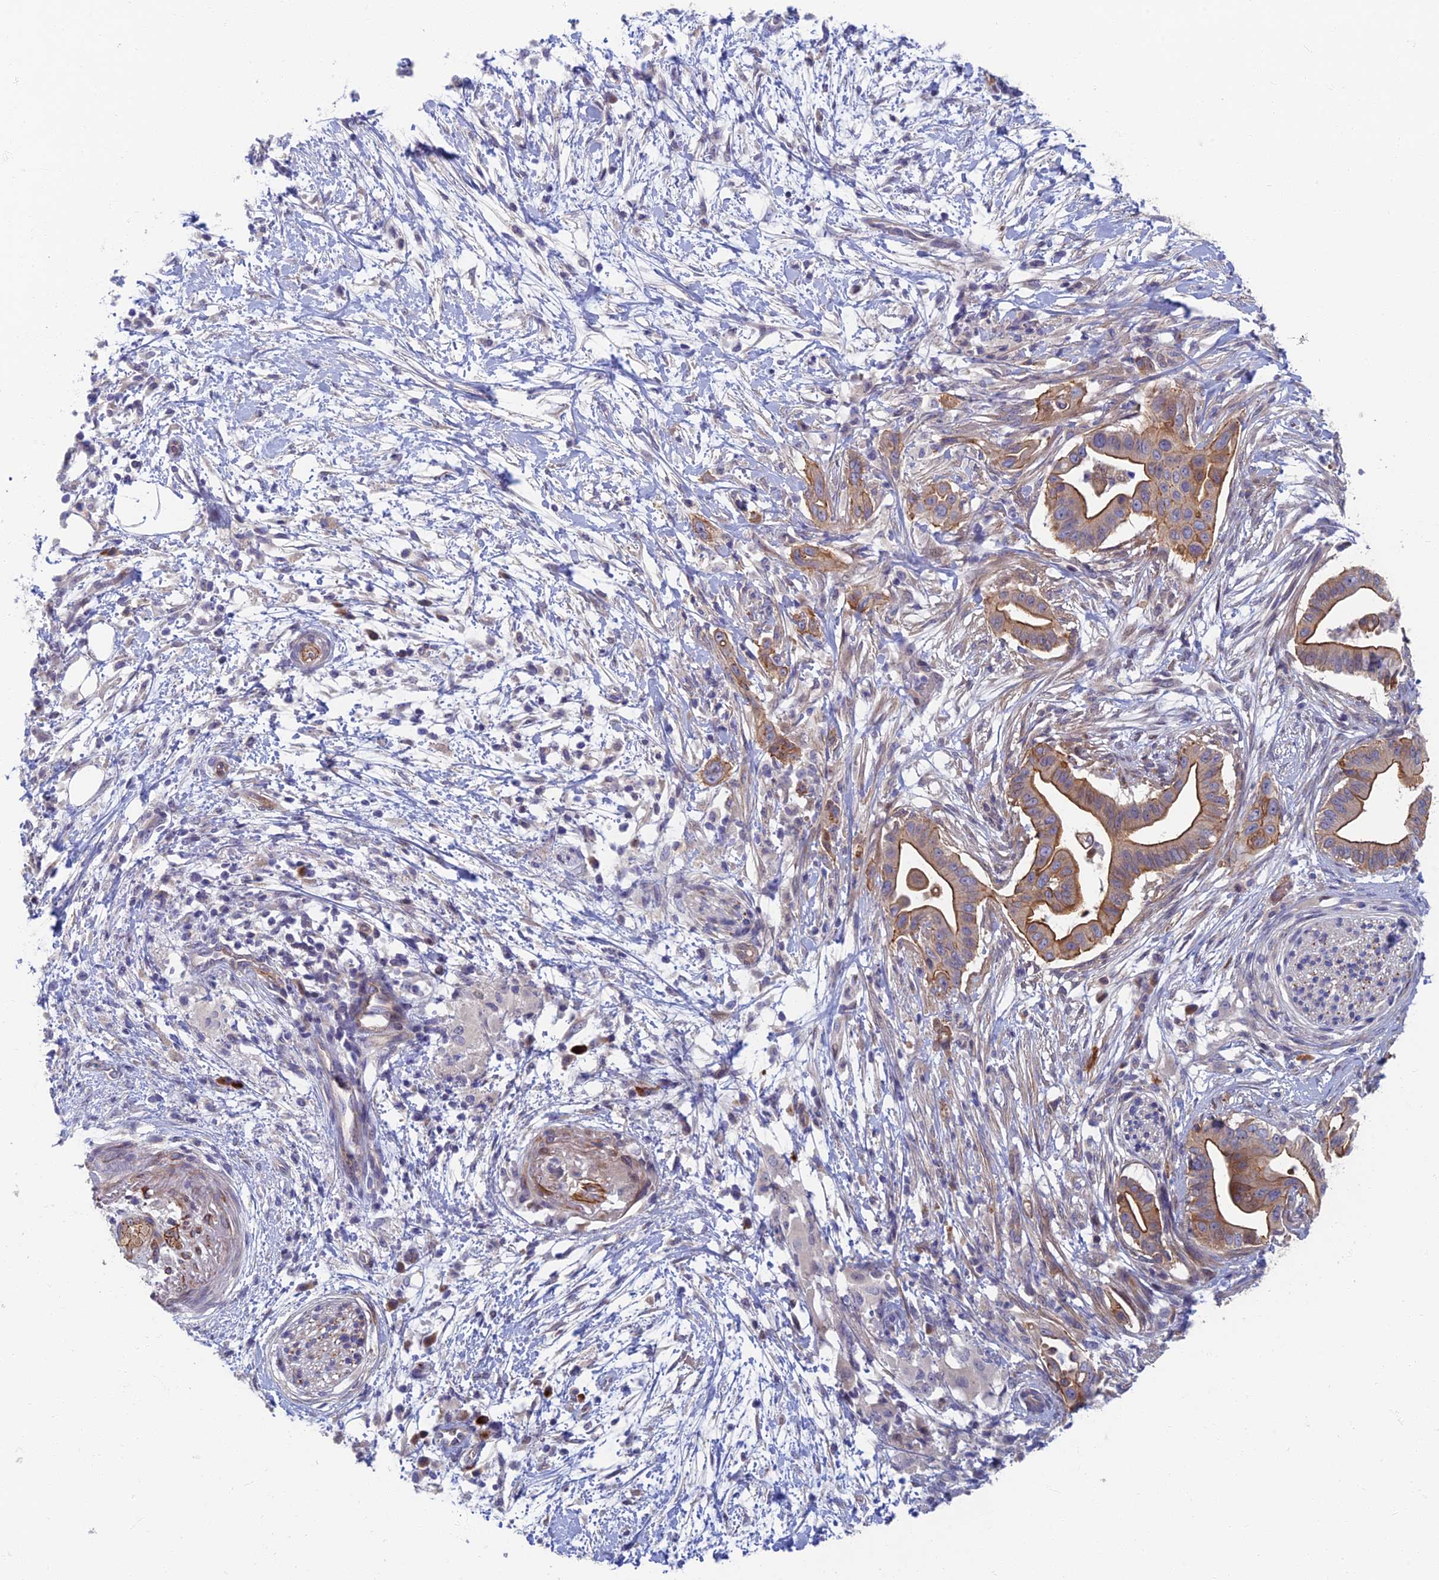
{"staining": {"intensity": "moderate", "quantity": ">75%", "location": "cytoplasmic/membranous"}, "tissue": "pancreatic cancer", "cell_type": "Tumor cells", "image_type": "cancer", "snomed": [{"axis": "morphology", "description": "Adenocarcinoma, NOS"}, {"axis": "topography", "description": "Pancreas"}], "caption": "The immunohistochemical stain shows moderate cytoplasmic/membranous expression in tumor cells of pancreatic cancer (adenocarcinoma) tissue. The staining is performed using DAB brown chromogen to label protein expression. The nuclei are counter-stained blue using hematoxylin.", "gene": "RHBDL2", "patient": {"sex": "male", "age": 68}}